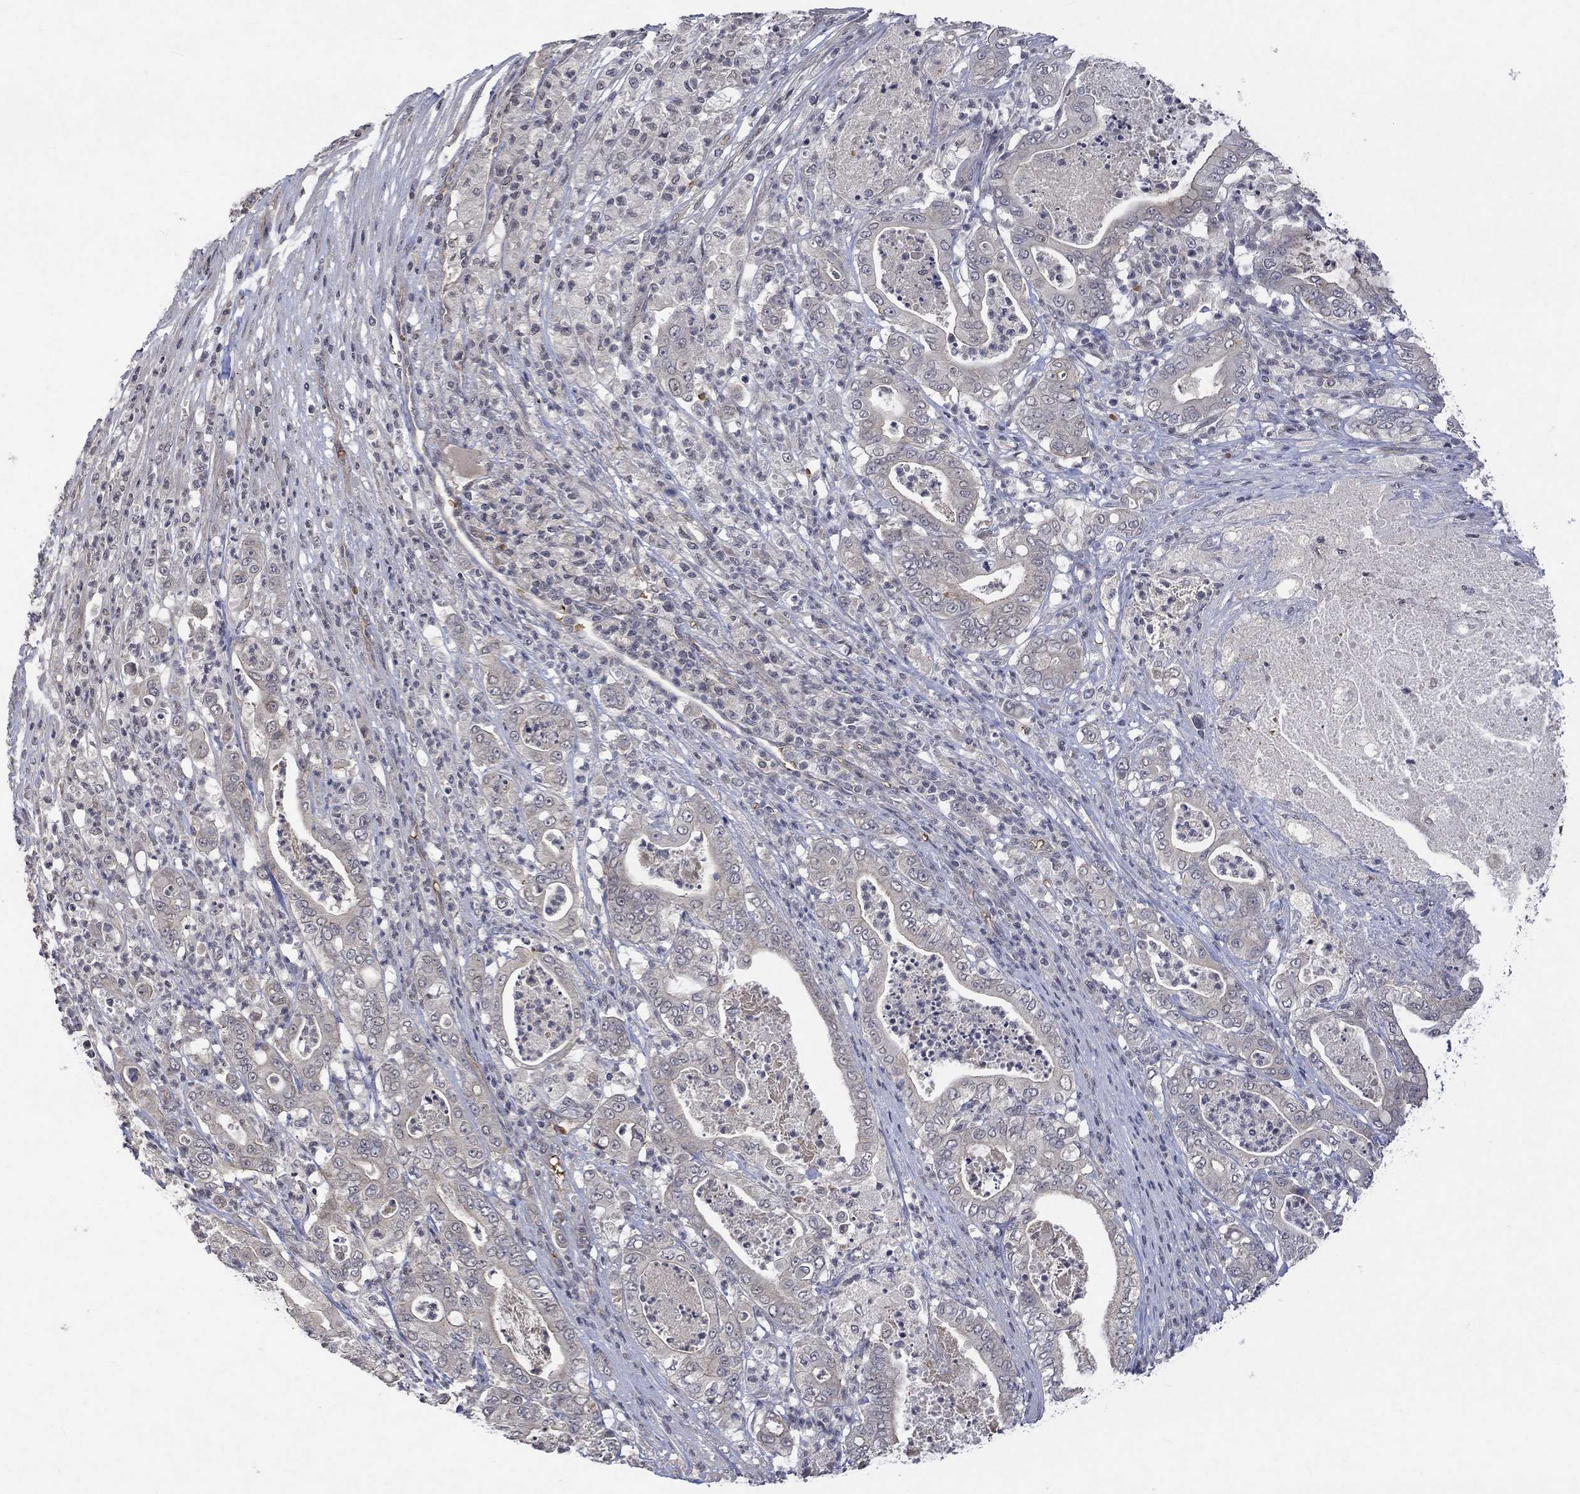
{"staining": {"intensity": "negative", "quantity": "none", "location": "none"}, "tissue": "pancreatic cancer", "cell_type": "Tumor cells", "image_type": "cancer", "snomed": [{"axis": "morphology", "description": "Adenocarcinoma, NOS"}, {"axis": "topography", "description": "Pancreas"}], "caption": "High power microscopy histopathology image of an immunohistochemistry histopathology image of pancreatic cancer, revealing no significant expression in tumor cells.", "gene": "GRIN2D", "patient": {"sex": "male", "age": 71}}